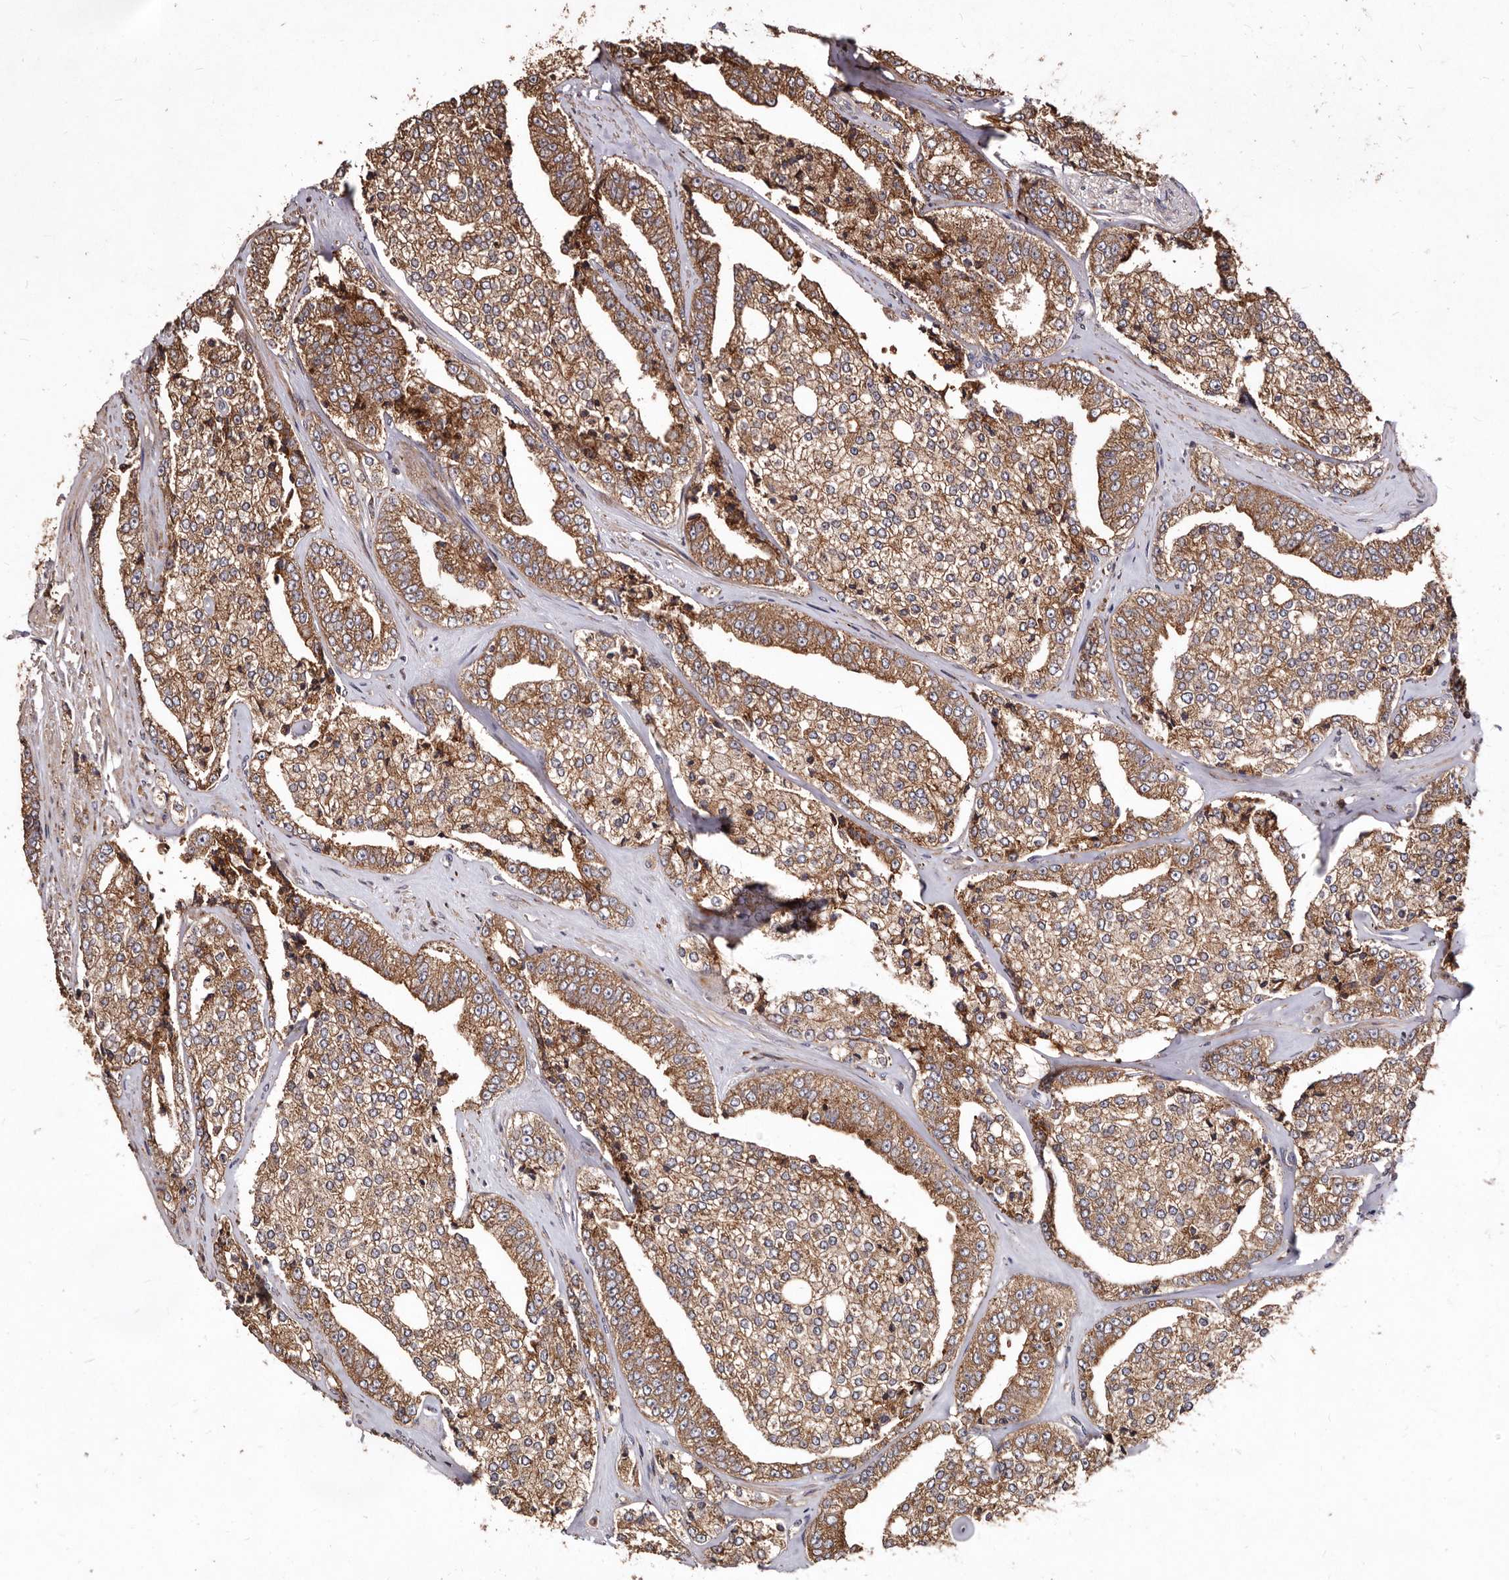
{"staining": {"intensity": "moderate", "quantity": ">75%", "location": "cytoplasmic/membranous"}, "tissue": "prostate cancer", "cell_type": "Tumor cells", "image_type": "cancer", "snomed": [{"axis": "morphology", "description": "Adenocarcinoma, High grade"}, {"axis": "topography", "description": "Prostate"}], "caption": "Approximately >75% of tumor cells in human prostate cancer (high-grade adenocarcinoma) show moderate cytoplasmic/membranous protein positivity as visualized by brown immunohistochemical staining.", "gene": "STEAP2", "patient": {"sex": "male", "age": 71}}